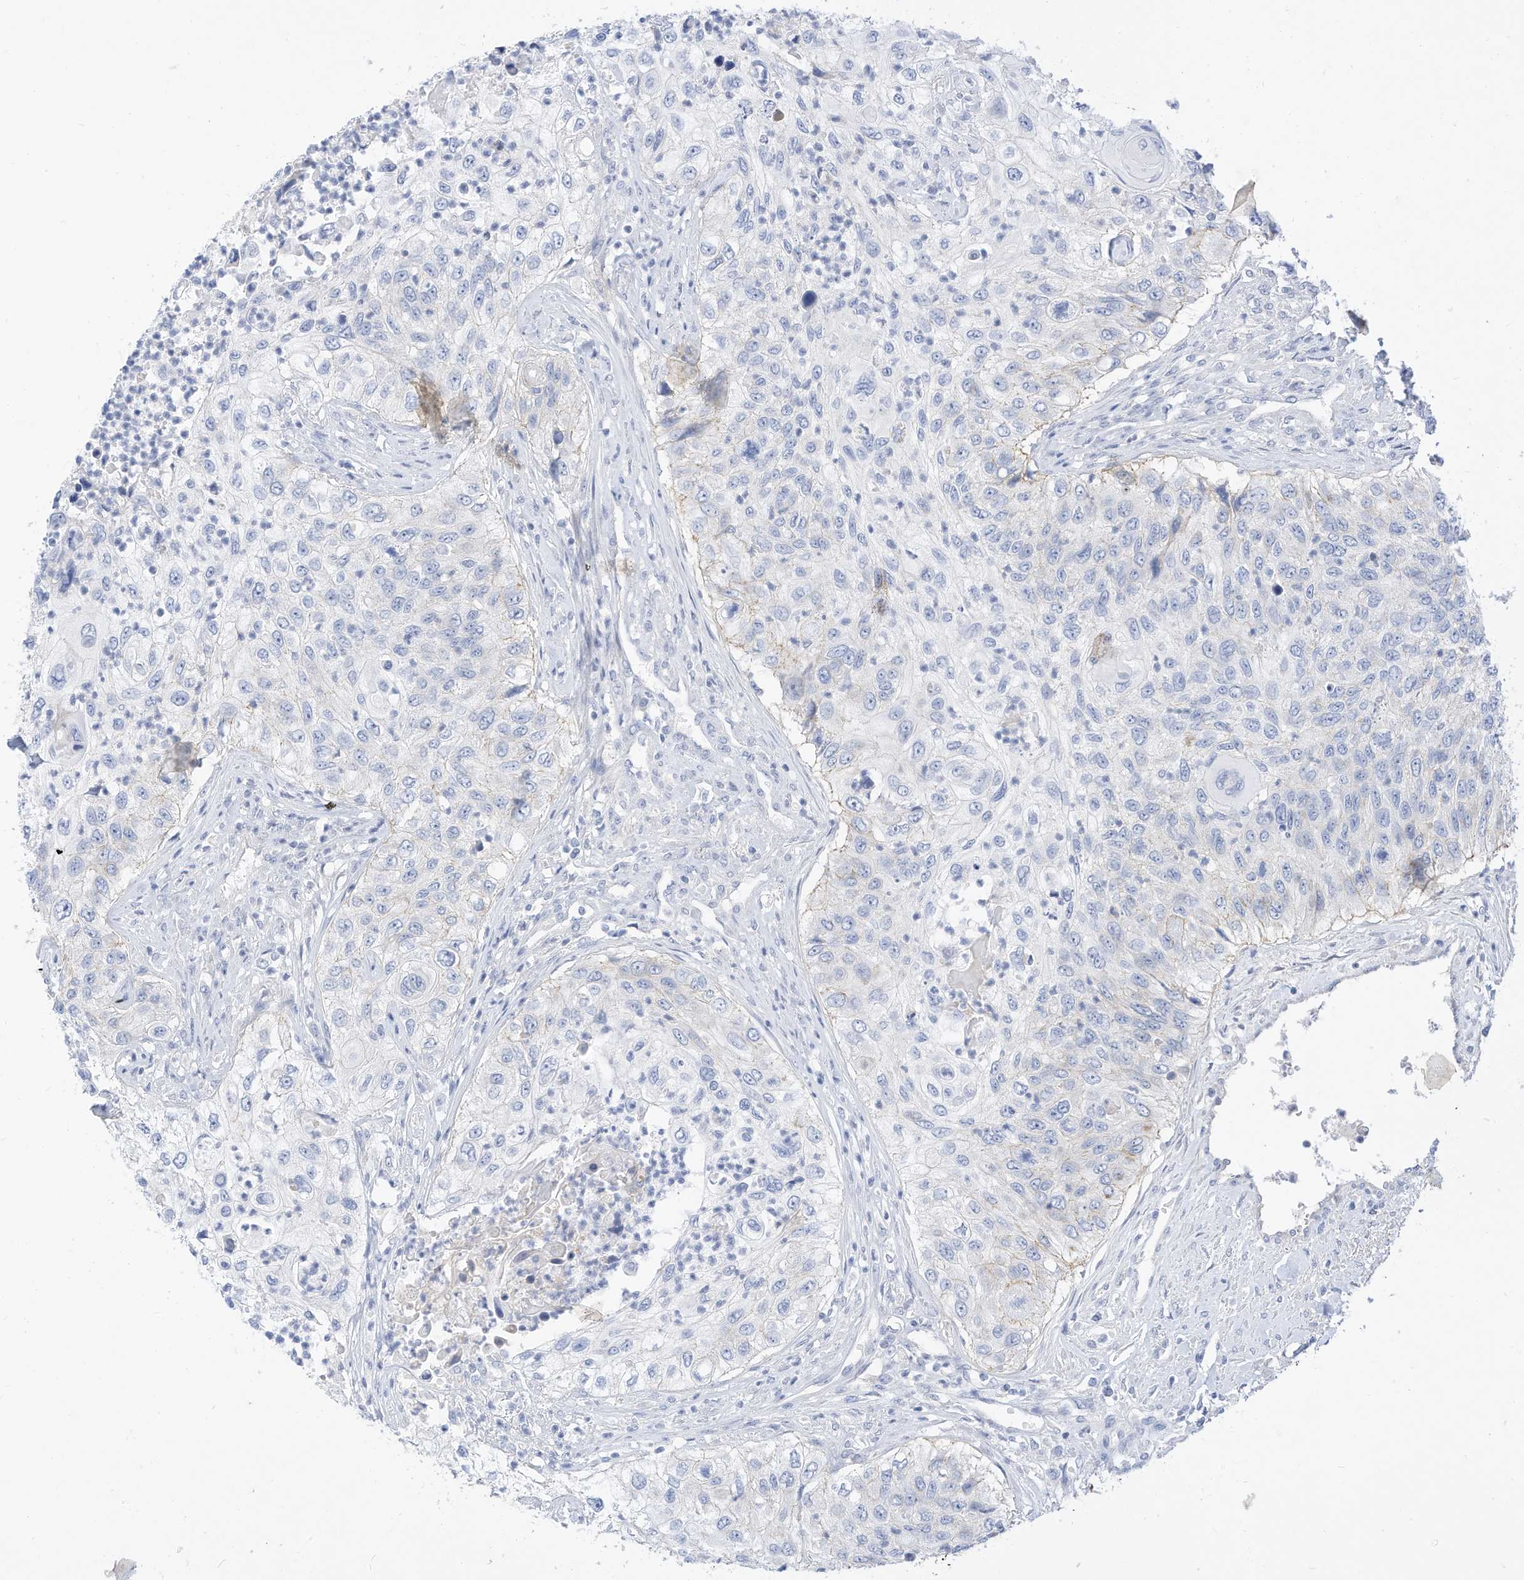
{"staining": {"intensity": "negative", "quantity": "none", "location": "none"}, "tissue": "urothelial cancer", "cell_type": "Tumor cells", "image_type": "cancer", "snomed": [{"axis": "morphology", "description": "Urothelial carcinoma, High grade"}, {"axis": "topography", "description": "Urinary bladder"}], "caption": "Urothelial cancer stained for a protein using immunohistochemistry exhibits no expression tumor cells.", "gene": "SPOCD1", "patient": {"sex": "female", "age": 60}}